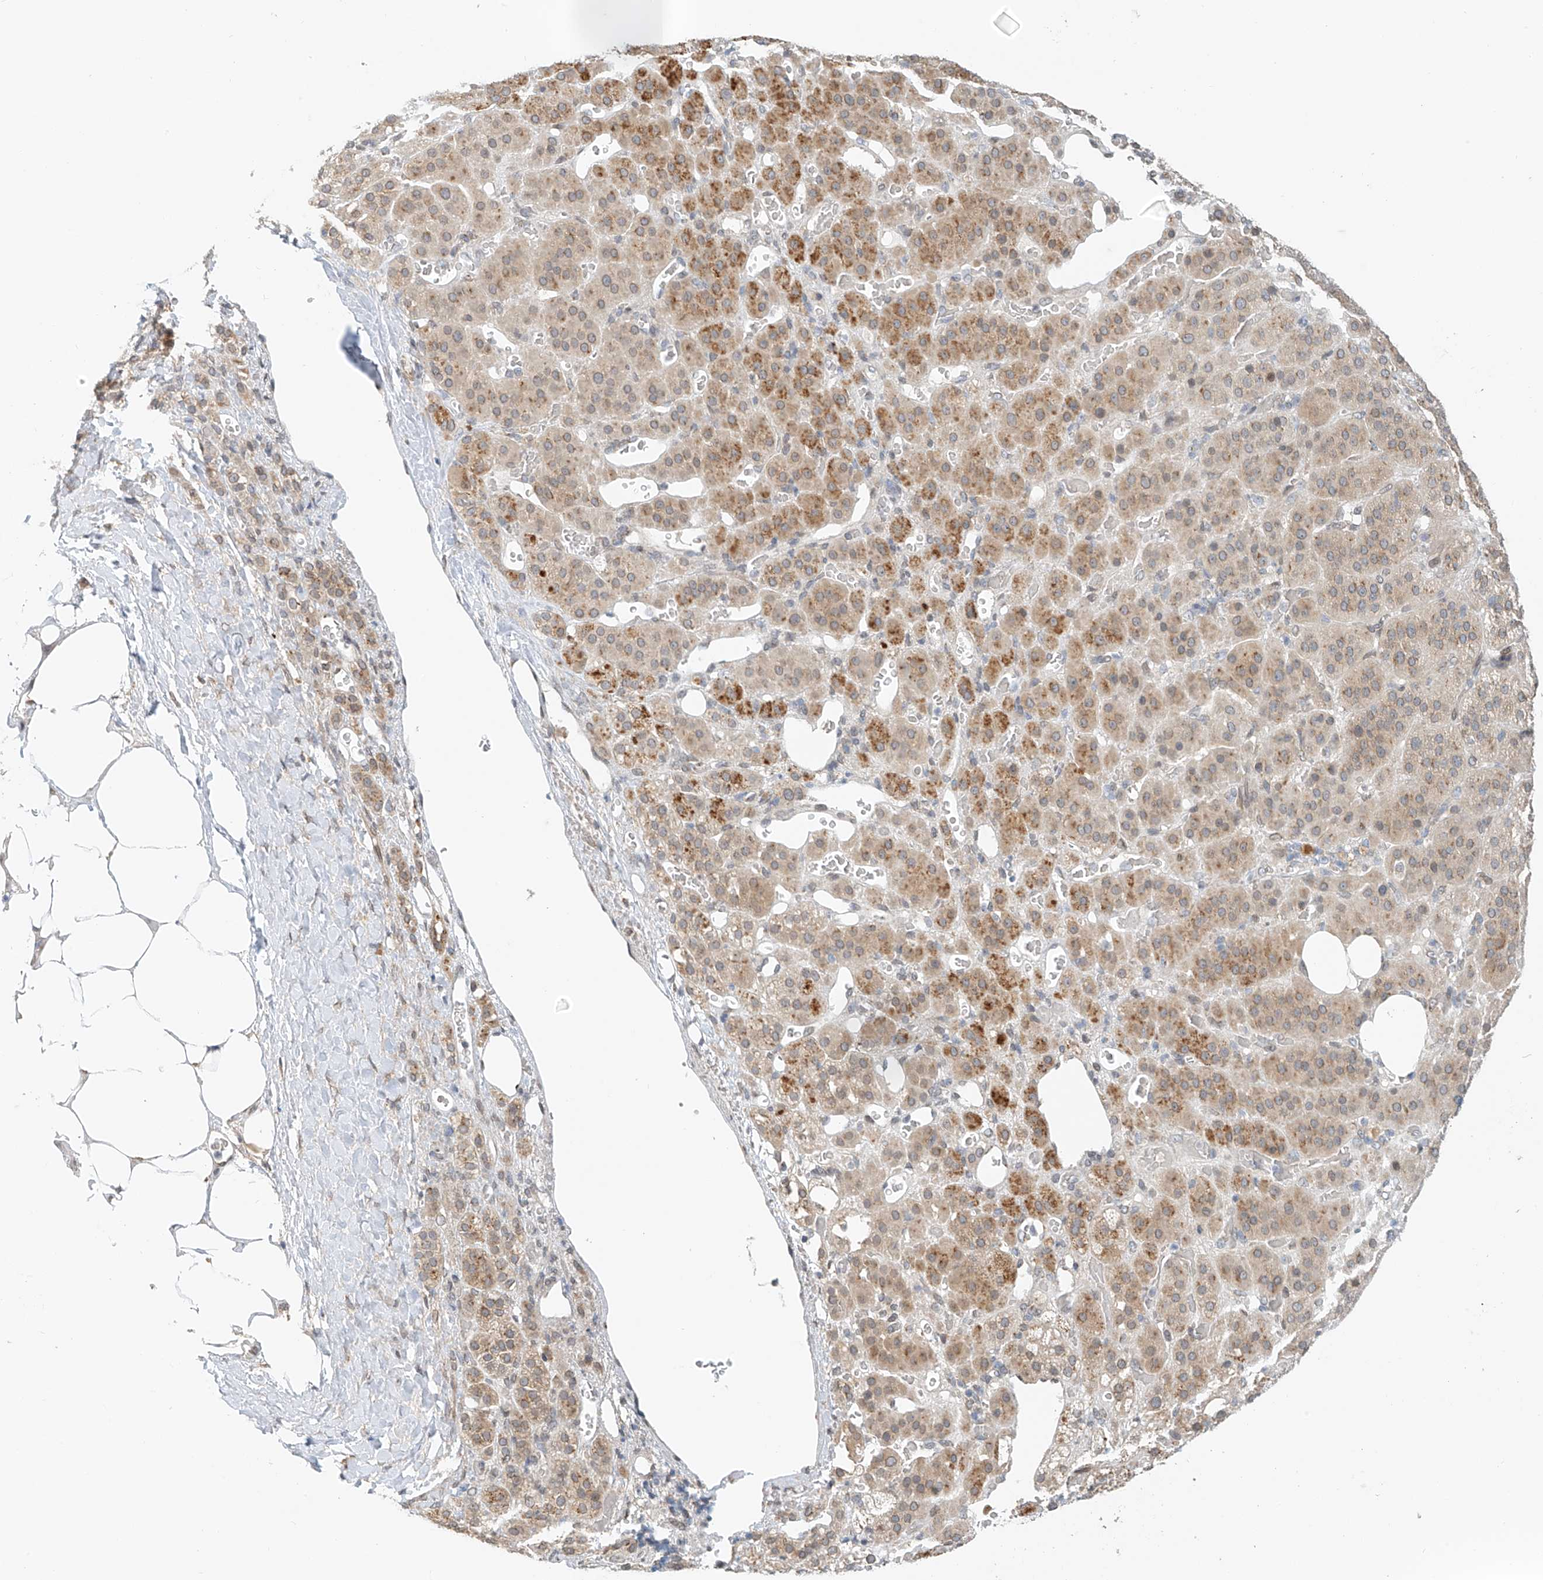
{"staining": {"intensity": "moderate", "quantity": ">75%", "location": "cytoplasmic/membranous"}, "tissue": "adrenal gland", "cell_type": "Glandular cells", "image_type": "normal", "snomed": [{"axis": "morphology", "description": "Normal tissue, NOS"}, {"axis": "topography", "description": "Adrenal gland"}], "caption": "Protein expression analysis of normal human adrenal gland reveals moderate cytoplasmic/membranous positivity in approximately >75% of glandular cells.", "gene": "STARD9", "patient": {"sex": "male", "age": 57}}